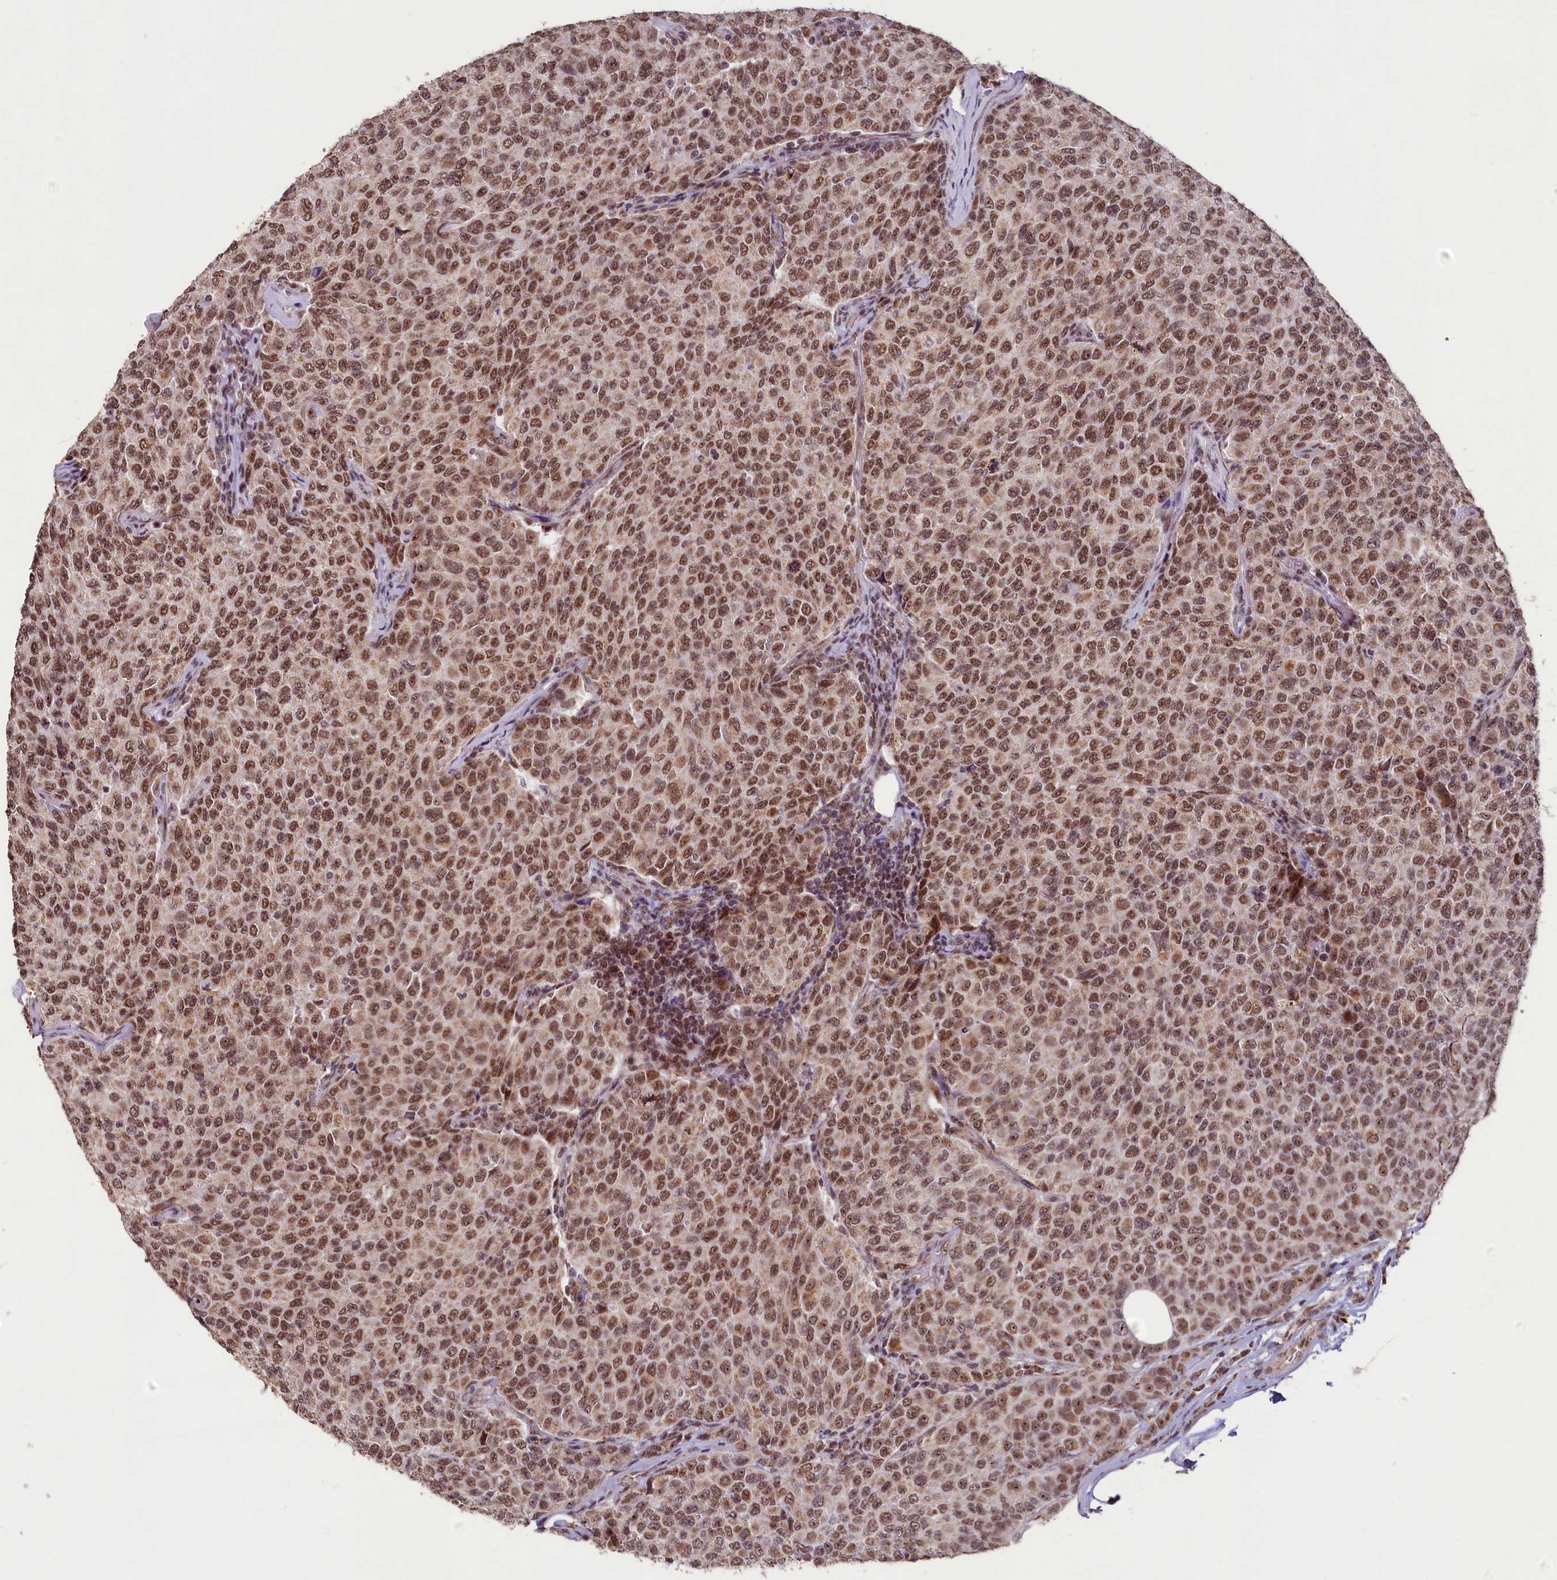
{"staining": {"intensity": "moderate", "quantity": ">75%", "location": "nuclear"}, "tissue": "breast cancer", "cell_type": "Tumor cells", "image_type": "cancer", "snomed": [{"axis": "morphology", "description": "Duct carcinoma"}, {"axis": "topography", "description": "Breast"}], "caption": "Immunohistochemistry (DAB) staining of human breast cancer (intraductal carcinoma) displays moderate nuclear protein expression in approximately >75% of tumor cells.", "gene": "PDE6D", "patient": {"sex": "female", "age": 55}}